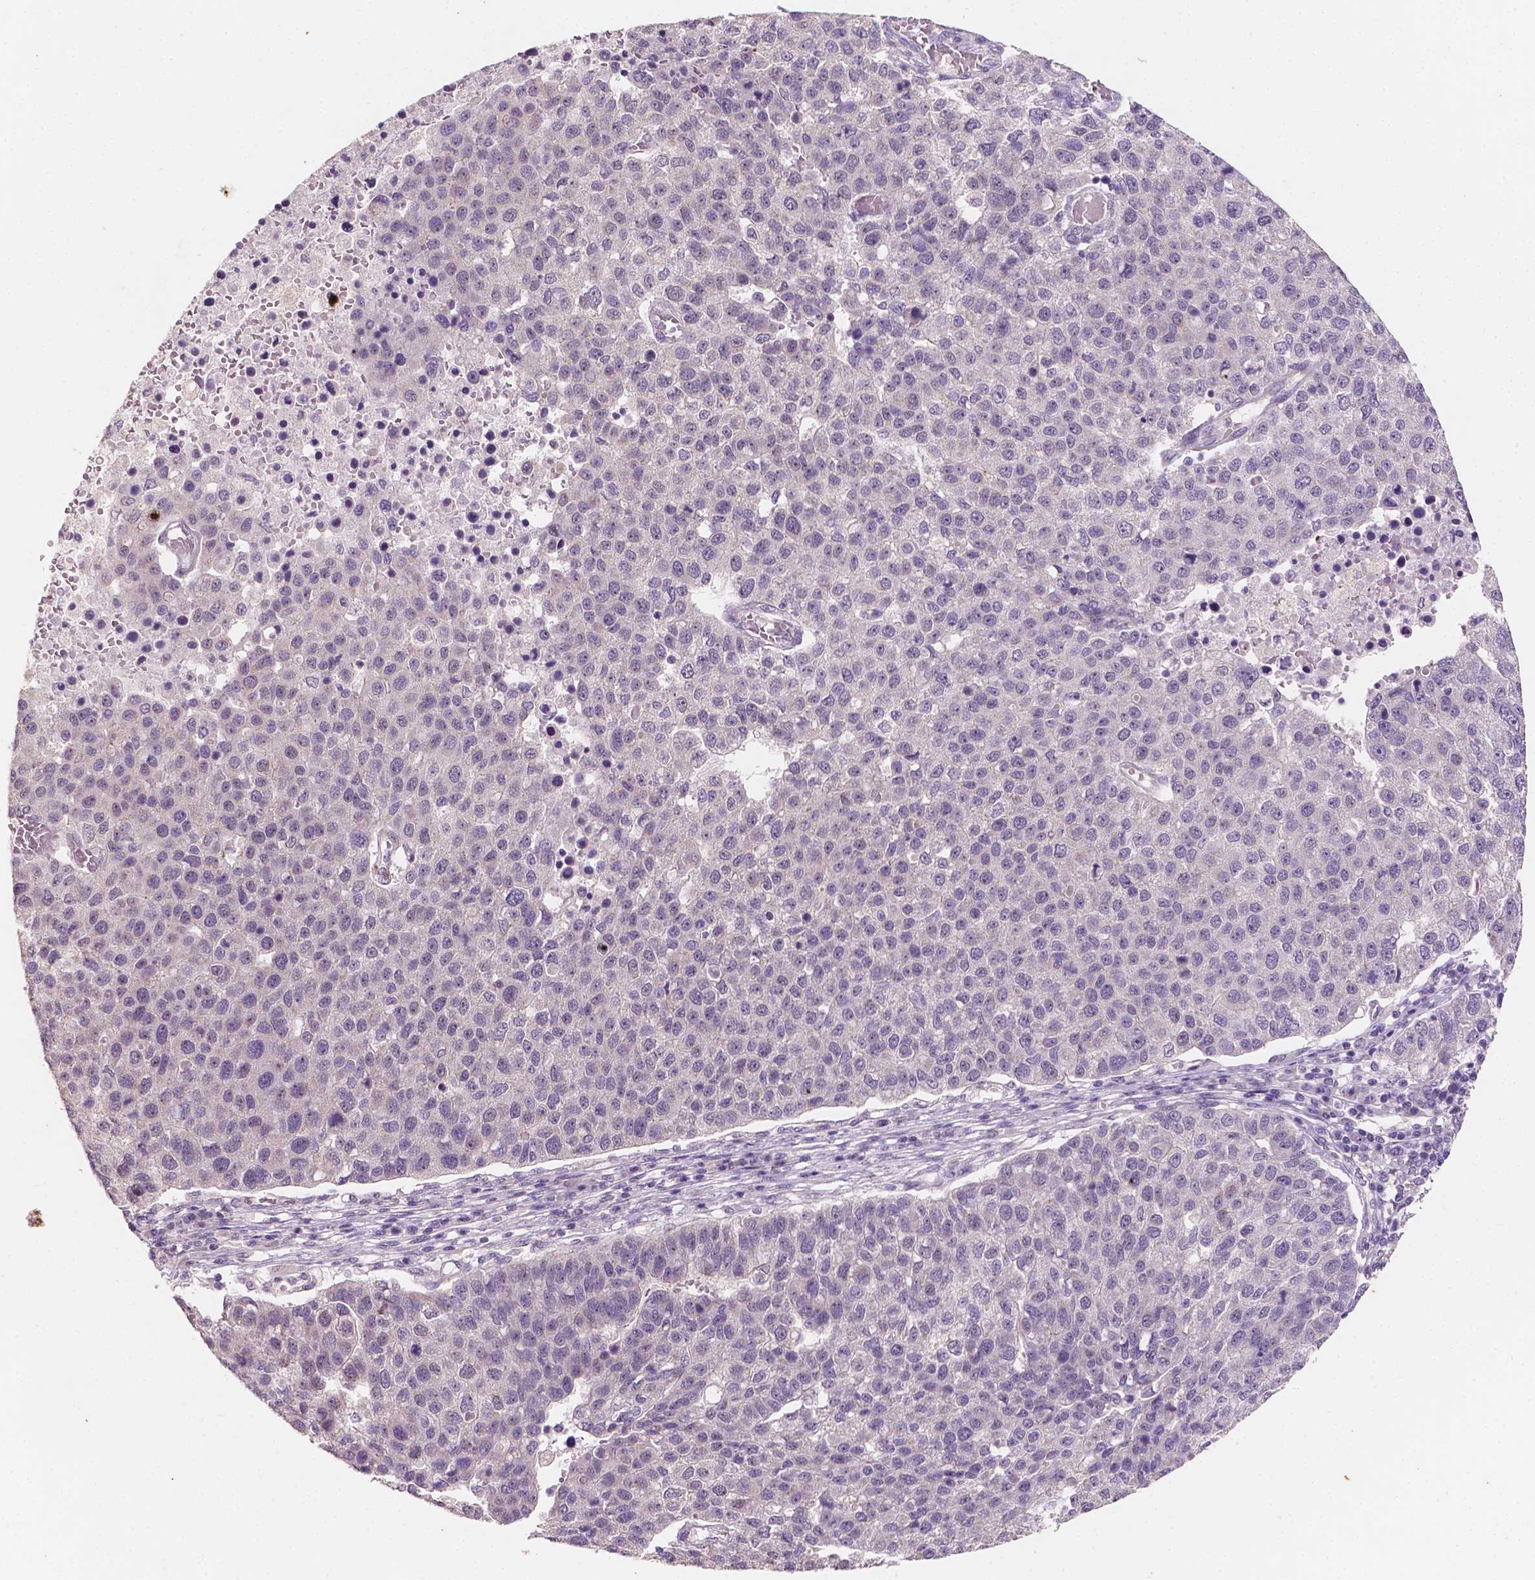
{"staining": {"intensity": "negative", "quantity": "none", "location": "none"}, "tissue": "pancreatic cancer", "cell_type": "Tumor cells", "image_type": "cancer", "snomed": [{"axis": "morphology", "description": "Adenocarcinoma, NOS"}, {"axis": "topography", "description": "Pancreas"}], "caption": "Immunohistochemistry (IHC) micrograph of neoplastic tissue: human pancreatic cancer (adenocarcinoma) stained with DAB (3,3'-diaminobenzidine) demonstrates no significant protein staining in tumor cells.", "gene": "SIRT2", "patient": {"sex": "female", "age": 61}}